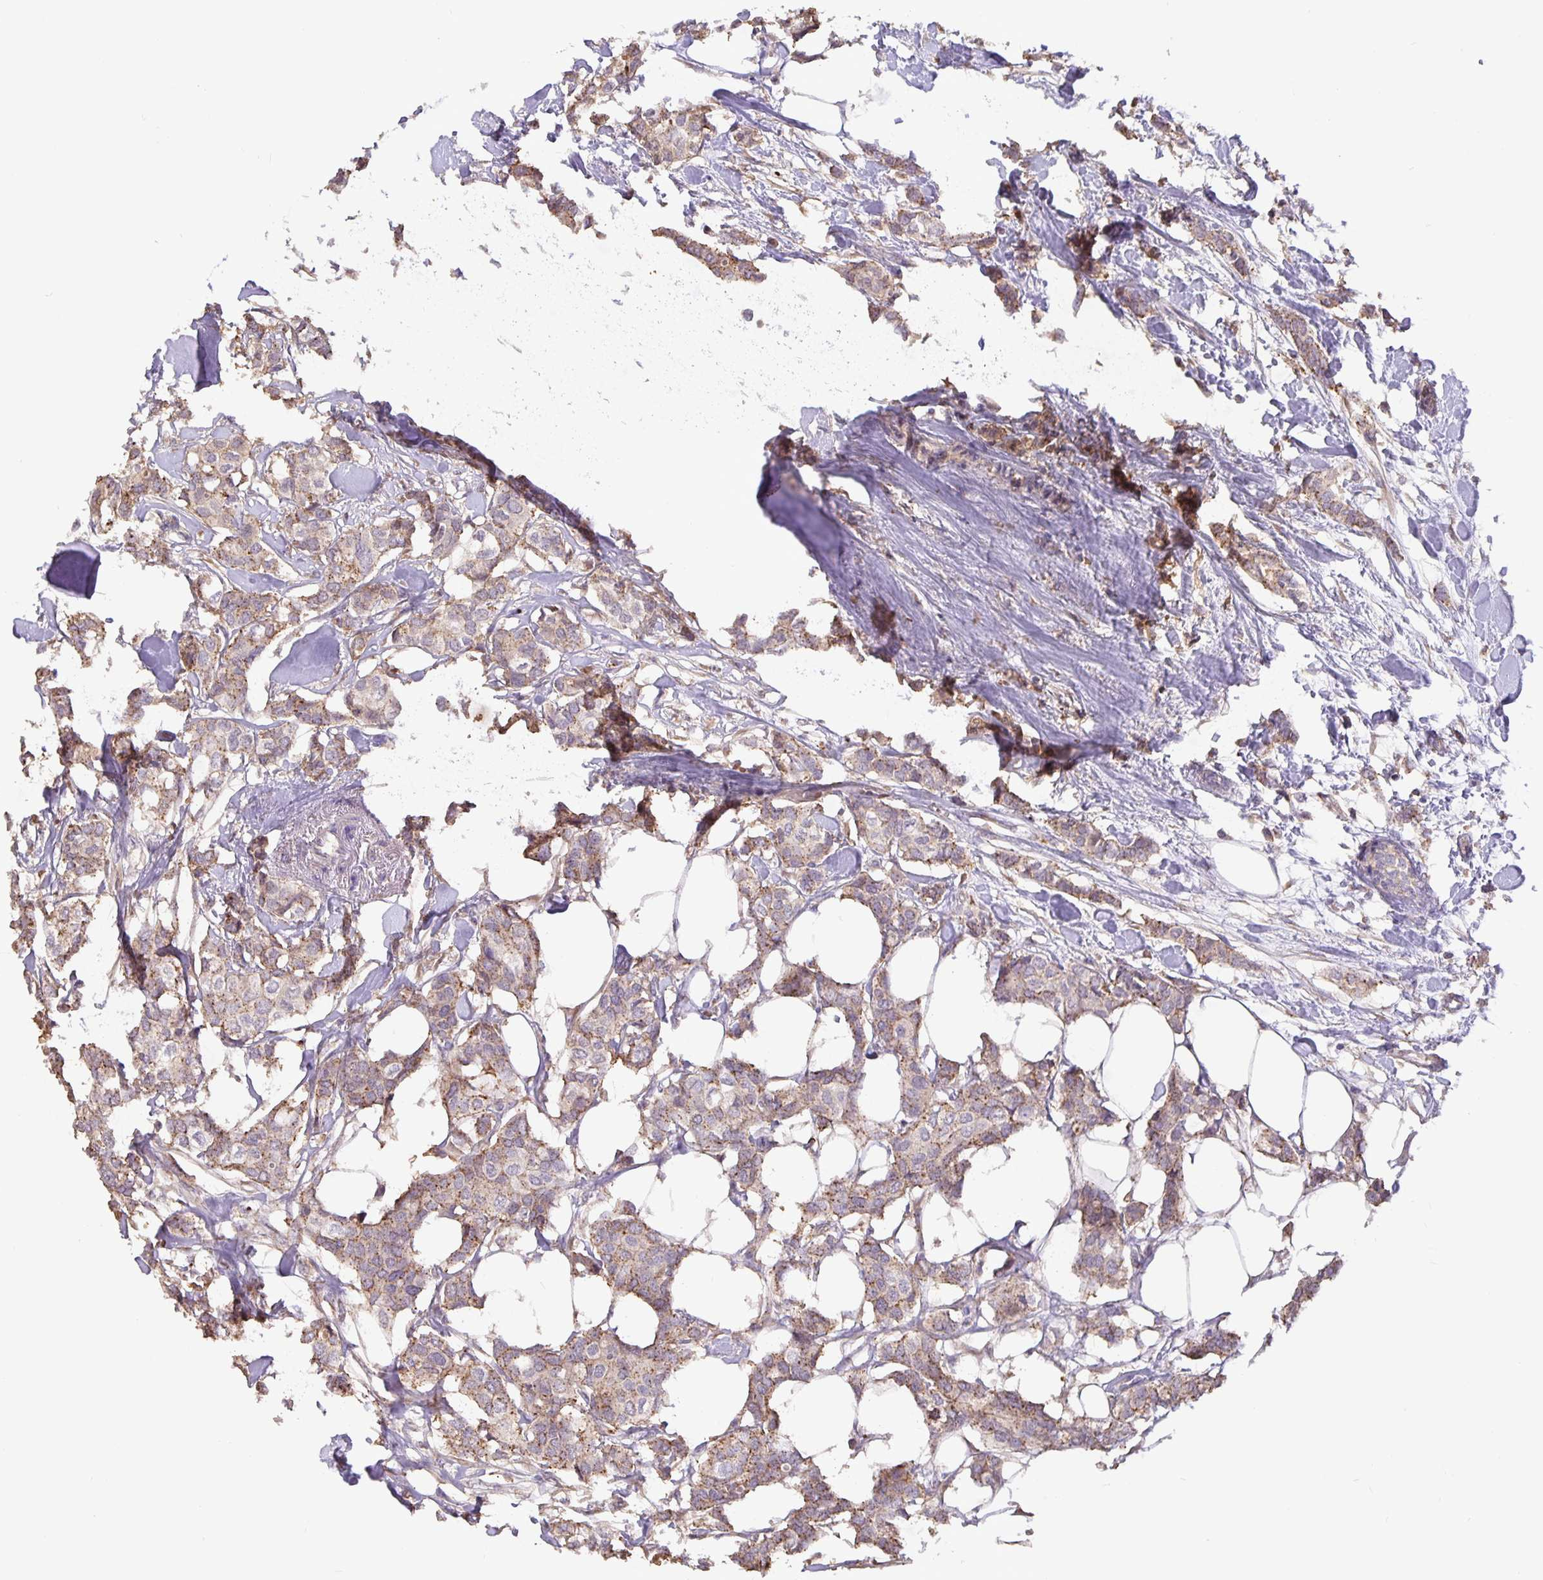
{"staining": {"intensity": "moderate", "quantity": ">75%", "location": "cytoplasmic/membranous"}, "tissue": "breast cancer", "cell_type": "Tumor cells", "image_type": "cancer", "snomed": [{"axis": "morphology", "description": "Duct carcinoma"}, {"axis": "topography", "description": "Breast"}], "caption": "Protein expression analysis of human breast cancer (infiltrating ductal carcinoma) reveals moderate cytoplasmic/membranous staining in approximately >75% of tumor cells.", "gene": "TMEM71", "patient": {"sex": "female", "age": 62}}